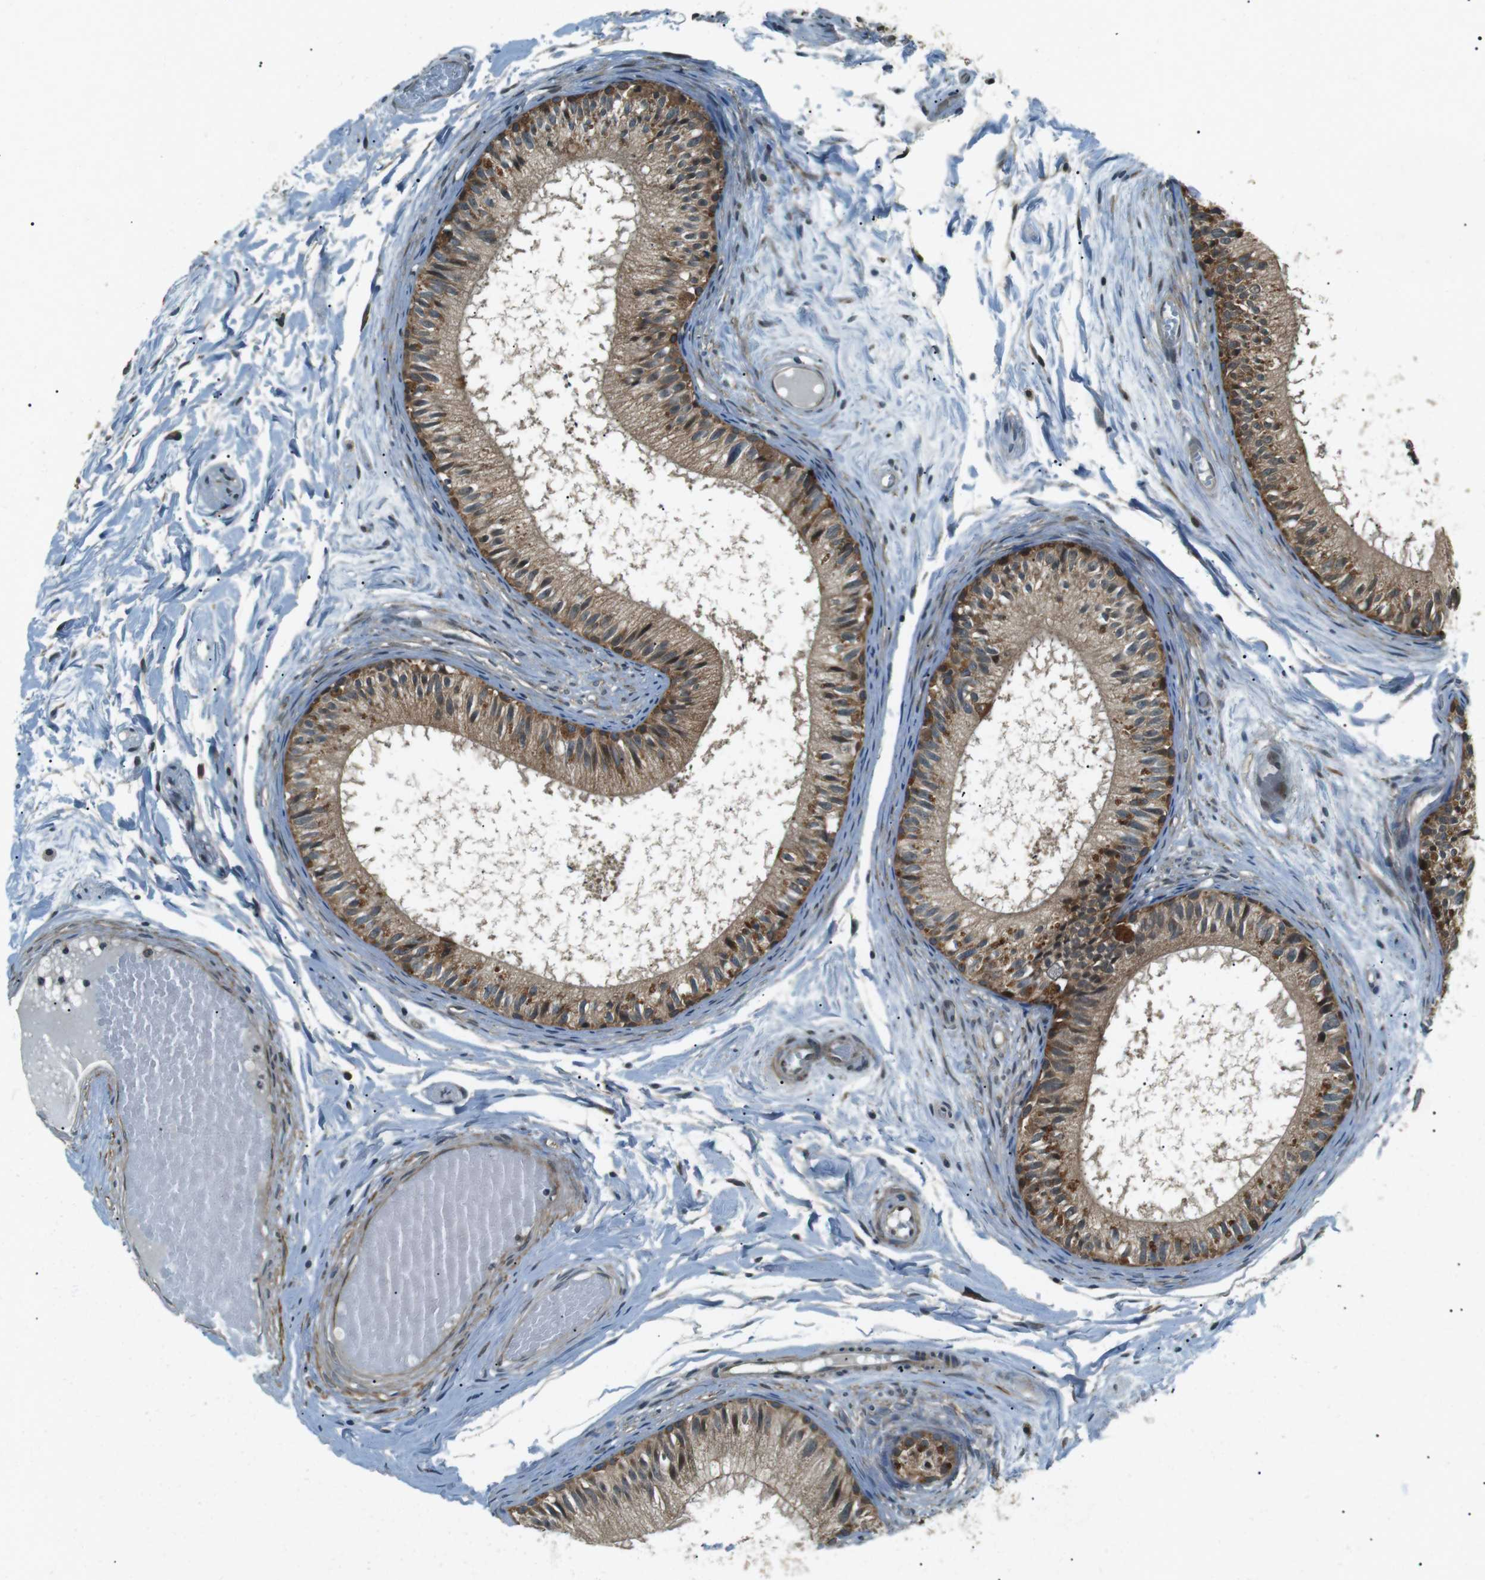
{"staining": {"intensity": "moderate", "quantity": ">75%", "location": "cytoplasmic/membranous"}, "tissue": "epididymis", "cell_type": "Glandular cells", "image_type": "normal", "snomed": [{"axis": "morphology", "description": "Normal tissue, NOS"}, {"axis": "topography", "description": "Epididymis"}], "caption": "IHC (DAB (3,3'-diaminobenzidine)) staining of benign epididymis exhibits moderate cytoplasmic/membranous protein expression in about >75% of glandular cells.", "gene": "TMEM74", "patient": {"sex": "male", "age": 46}}